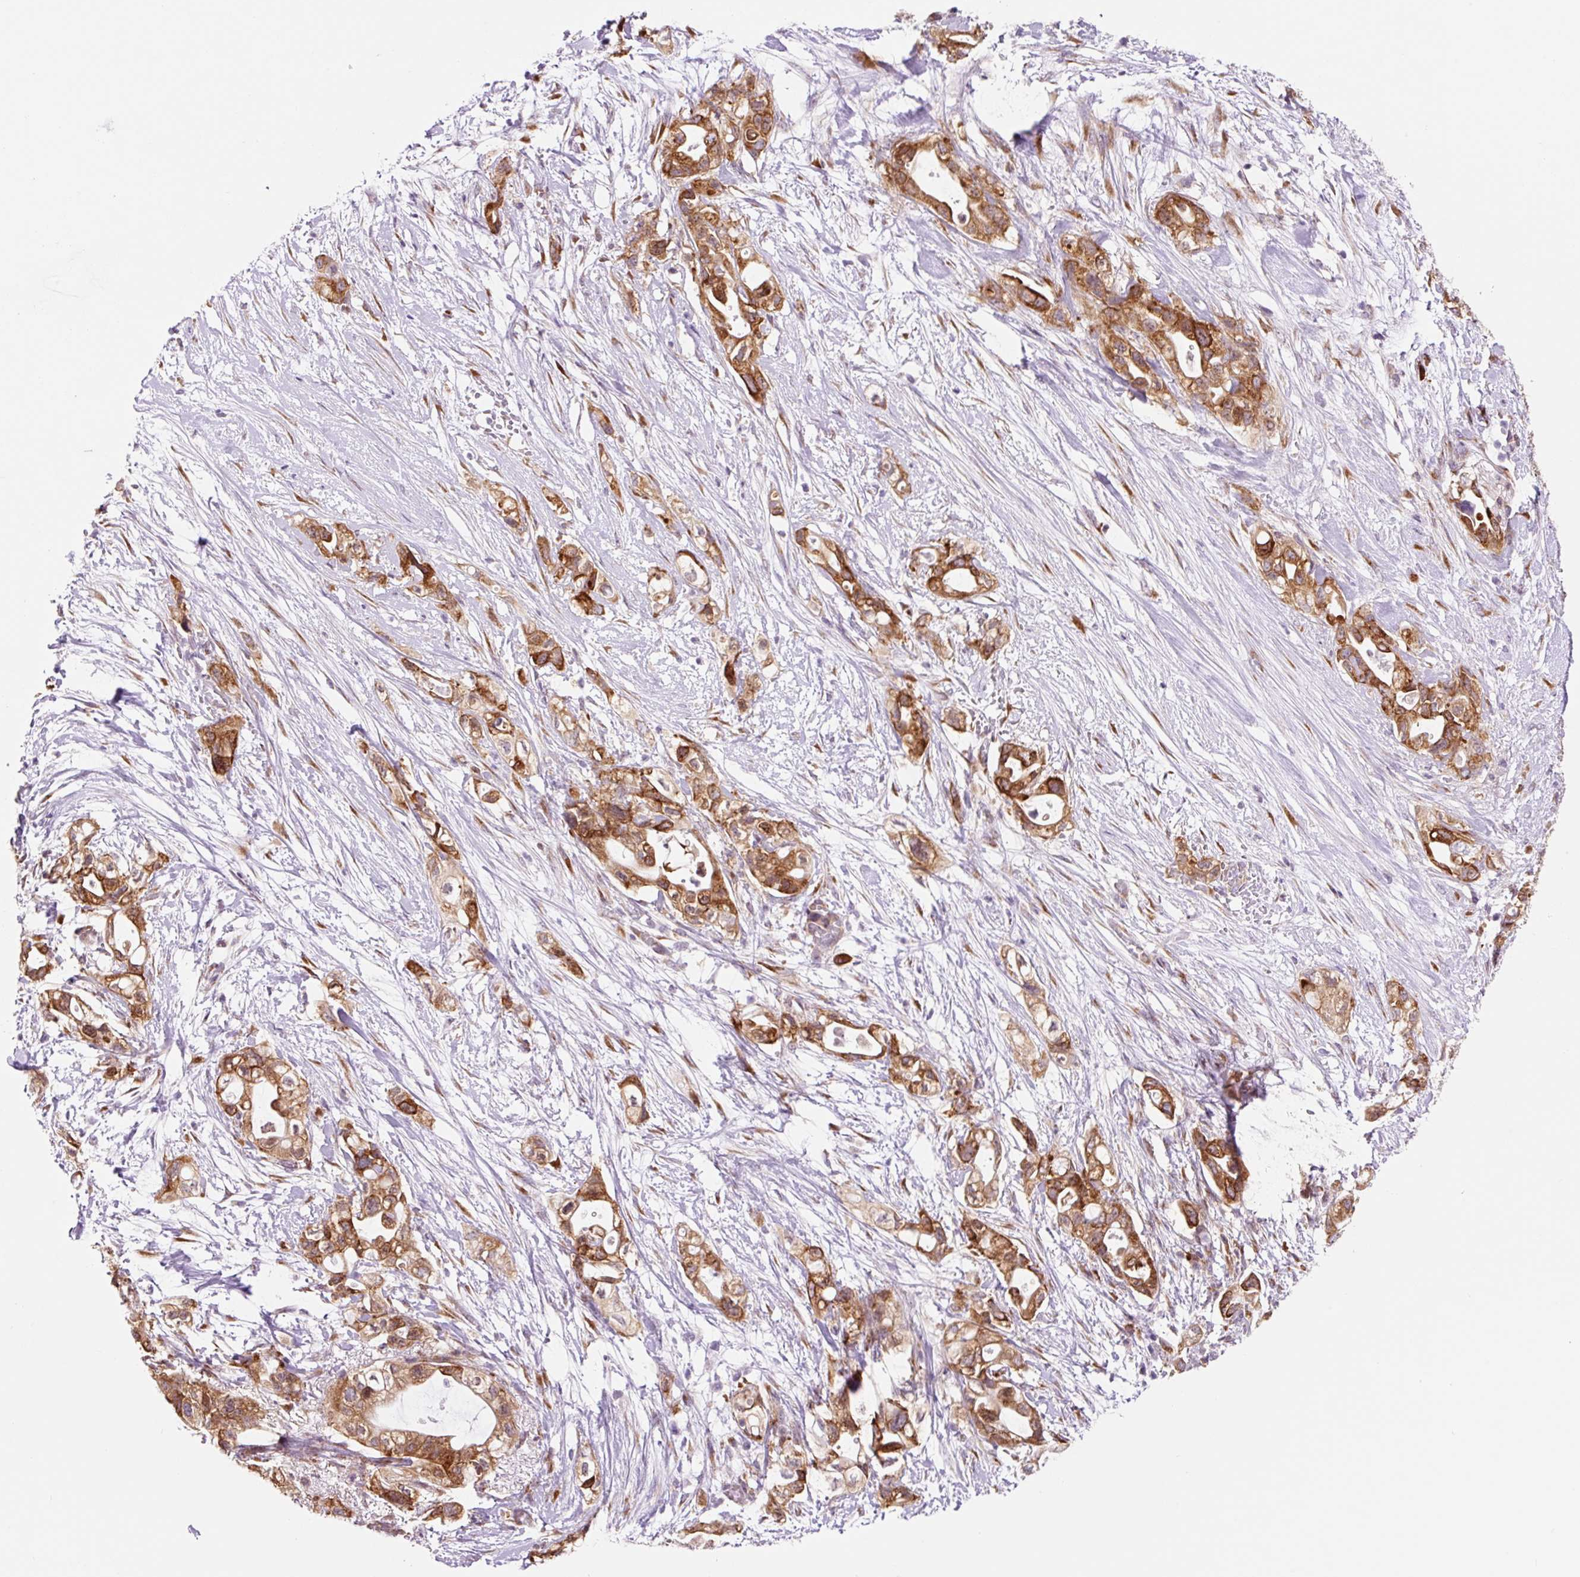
{"staining": {"intensity": "moderate", "quantity": ">75%", "location": "cytoplasmic/membranous"}, "tissue": "pancreatic cancer", "cell_type": "Tumor cells", "image_type": "cancer", "snomed": [{"axis": "morphology", "description": "Adenocarcinoma, NOS"}, {"axis": "topography", "description": "Pancreas"}], "caption": "Immunohistochemistry (IHC) (DAB (3,3'-diaminobenzidine)) staining of pancreatic cancer (adenocarcinoma) demonstrates moderate cytoplasmic/membranous protein expression in approximately >75% of tumor cells. Using DAB (3,3'-diaminobenzidine) (brown) and hematoxylin (blue) stains, captured at high magnification using brightfield microscopy.", "gene": "RPL41", "patient": {"sex": "female", "age": 72}}